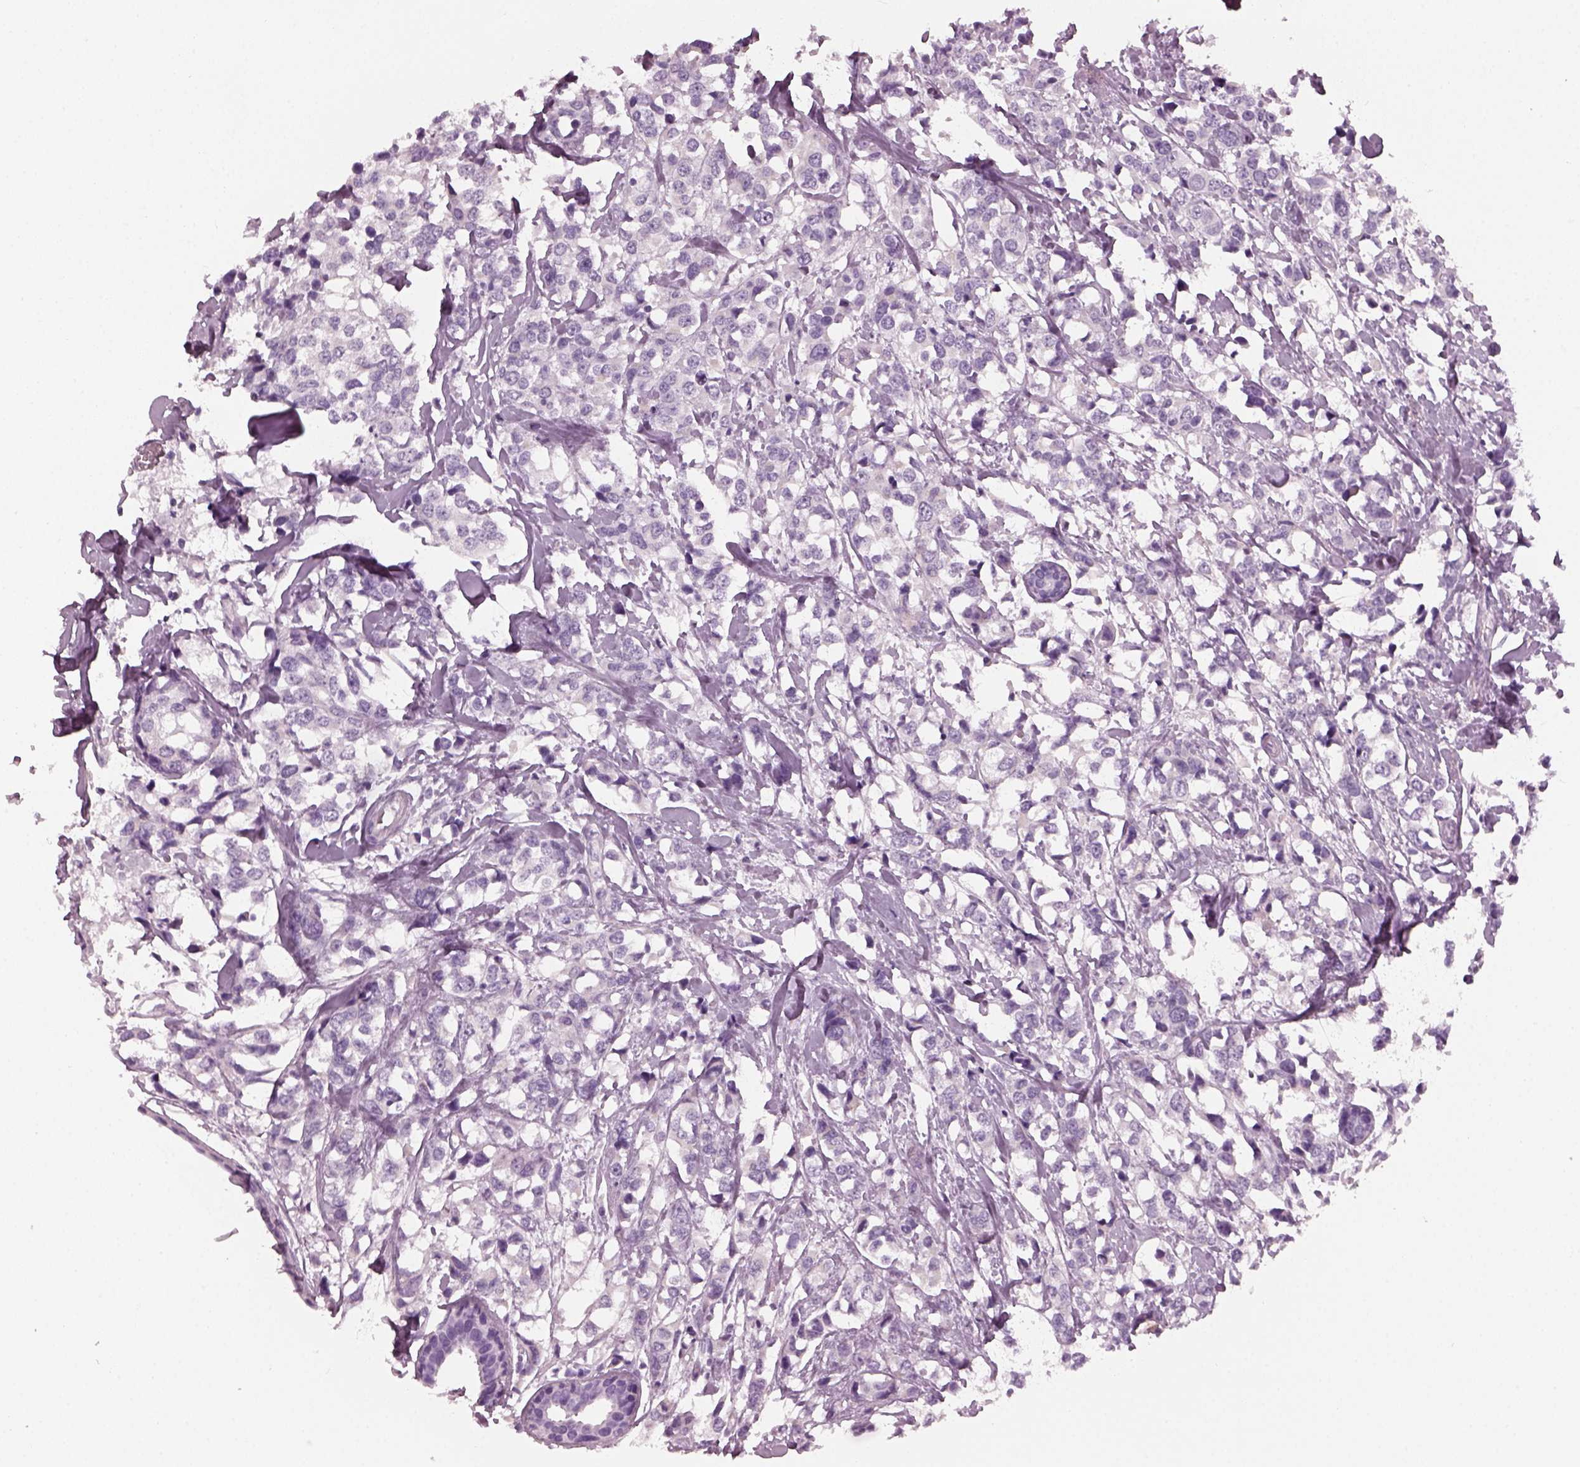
{"staining": {"intensity": "negative", "quantity": "none", "location": "none"}, "tissue": "breast cancer", "cell_type": "Tumor cells", "image_type": "cancer", "snomed": [{"axis": "morphology", "description": "Lobular carcinoma"}, {"axis": "topography", "description": "Breast"}], "caption": "Protein analysis of breast lobular carcinoma displays no significant expression in tumor cells.", "gene": "PDC", "patient": {"sex": "female", "age": 59}}